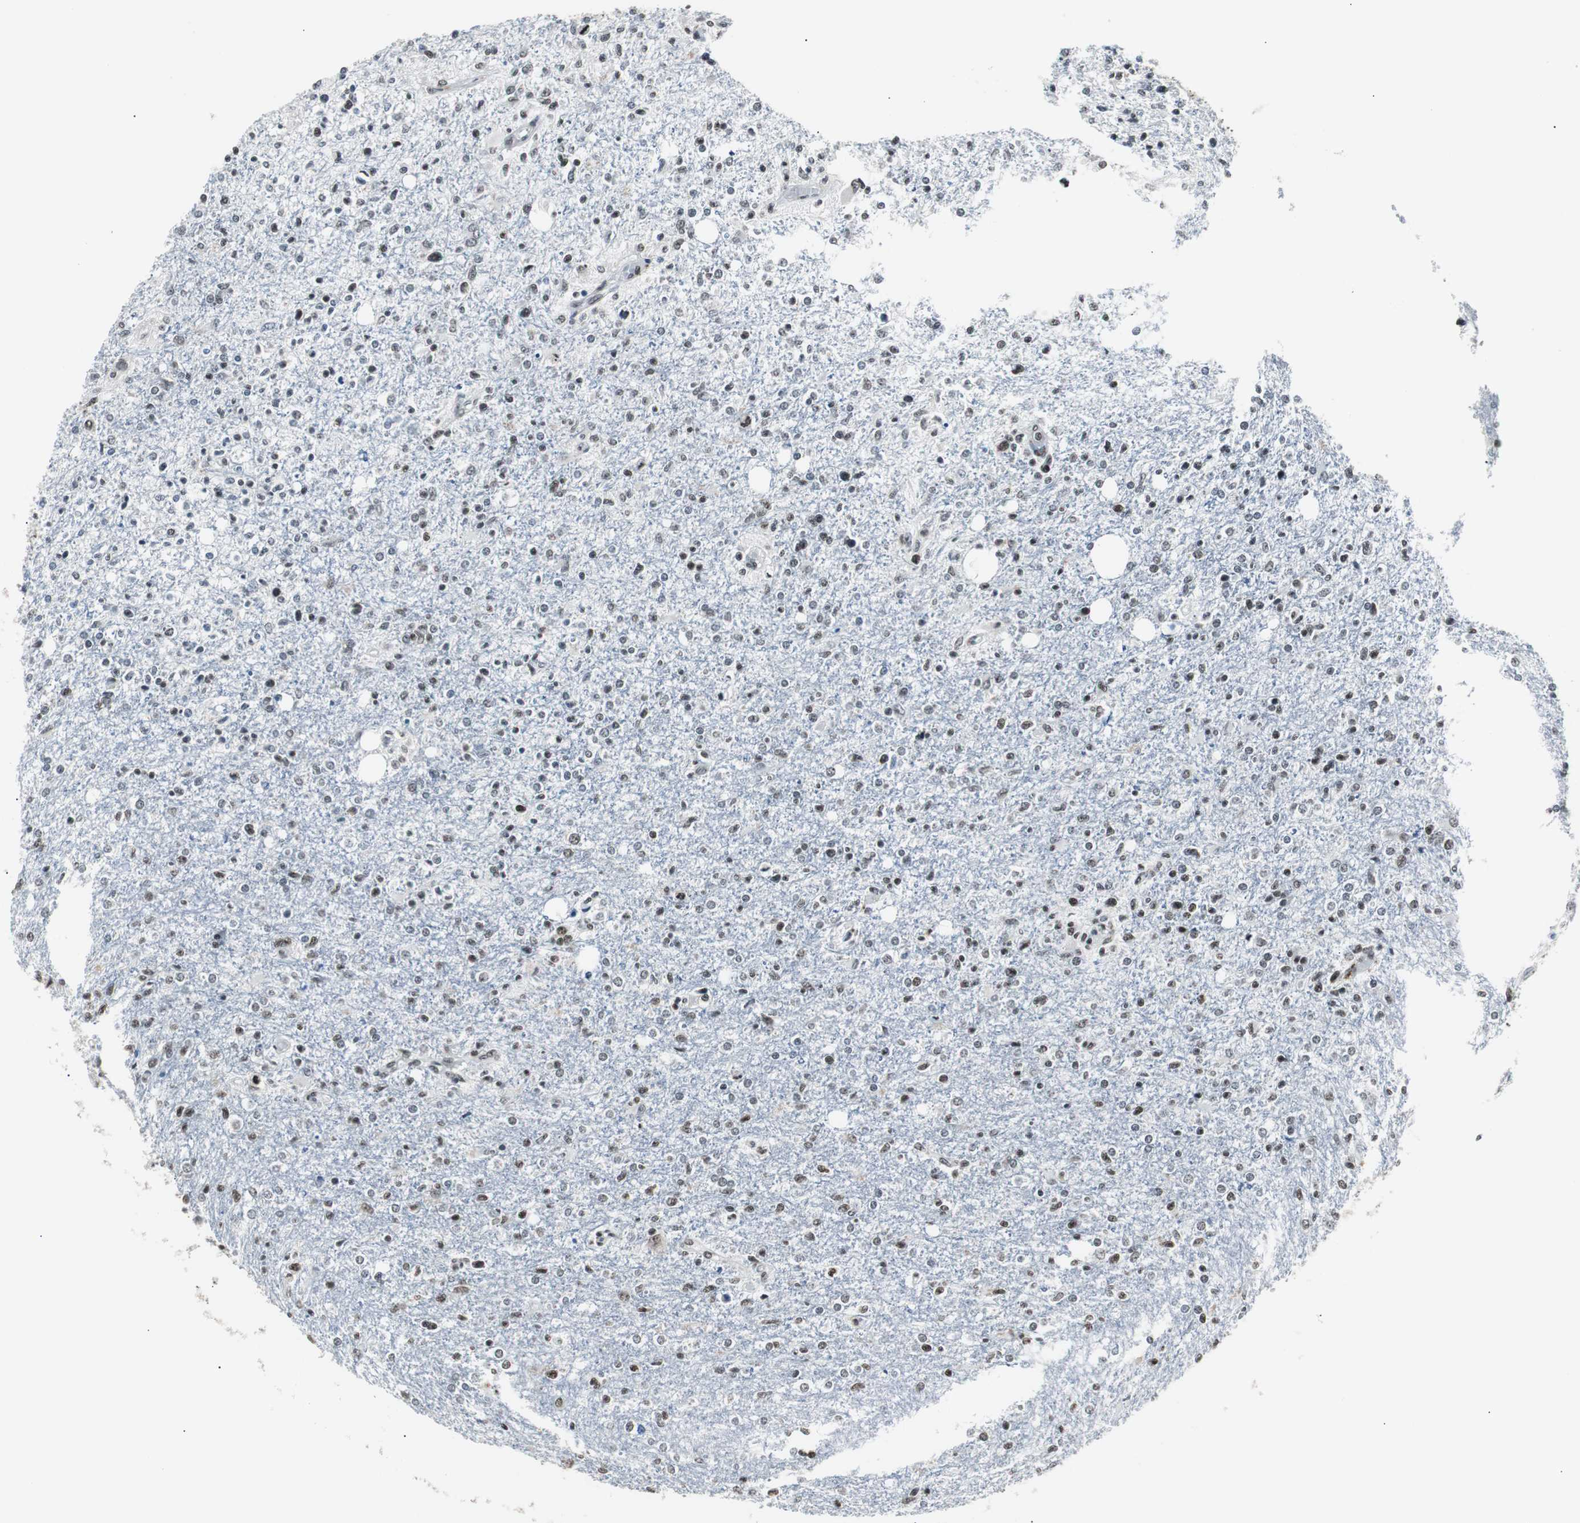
{"staining": {"intensity": "moderate", "quantity": ">75%", "location": "nuclear"}, "tissue": "glioma", "cell_type": "Tumor cells", "image_type": "cancer", "snomed": [{"axis": "morphology", "description": "Glioma, malignant, High grade"}, {"axis": "topography", "description": "Cerebral cortex"}], "caption": "Glioma was stained to show a protein in brown. There is medium levels of moderate nuclear expression in approximately >75% of tumor cells.", "gene": "XRCC1", "patient": {"sex": "male", "age": 76}}